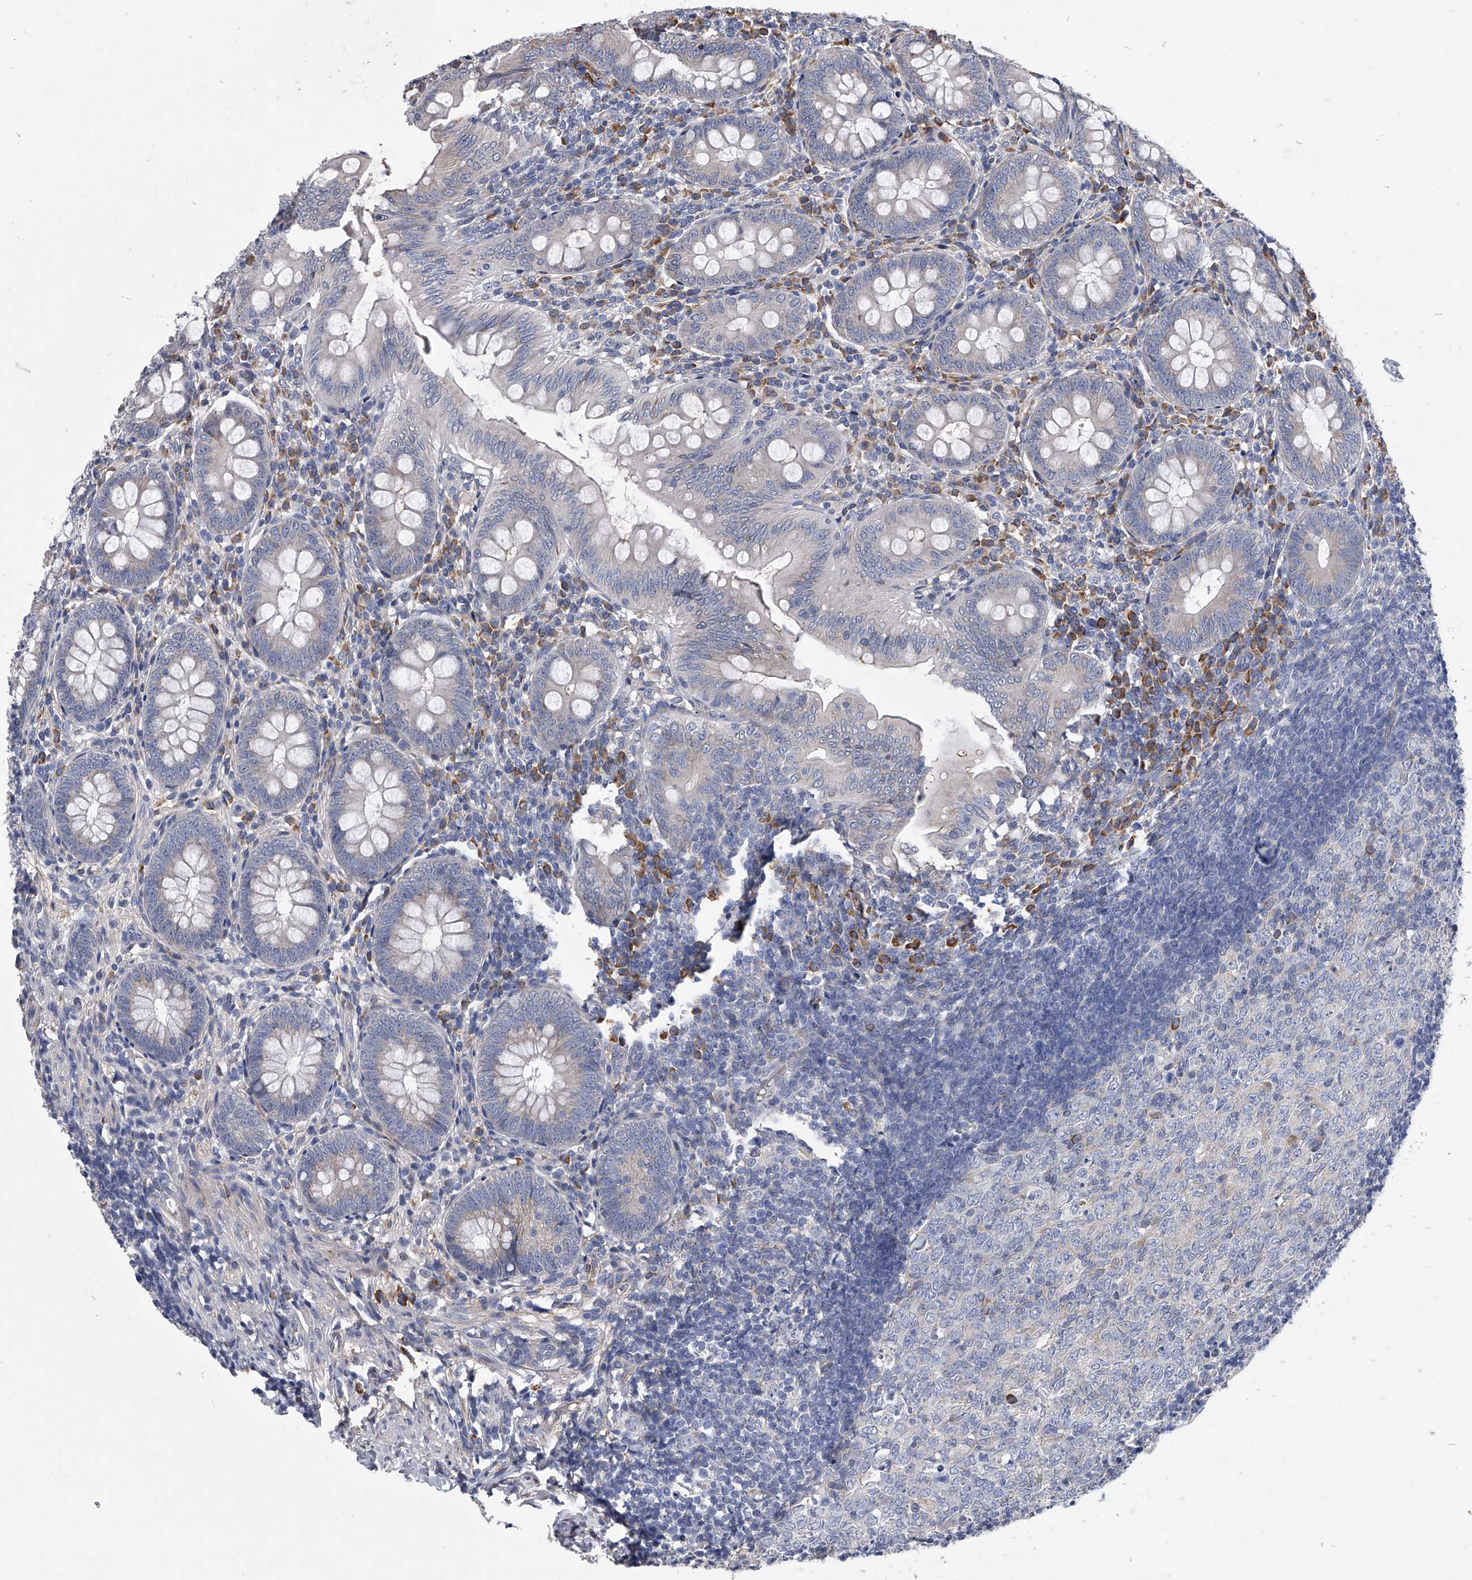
{"staining": {"intensity": "weak", "quantity": "<25%", "location": "cytoplasmic/membranous"}, "tissue": "appendix", "cell_type": "Glandular cells", "image_type": "normal", "snomed": [{"axis": "morphology", "description": "Normal tissue, NOS"}, {"axis": "topography", "description": "Appendix"}], "caption": "Immunohistochemical staining of unremarkable appendix exhibits no significant positivity in glandular cells.", "gene": "CCR4", "patient": {"sex": "male", "age": 14}}